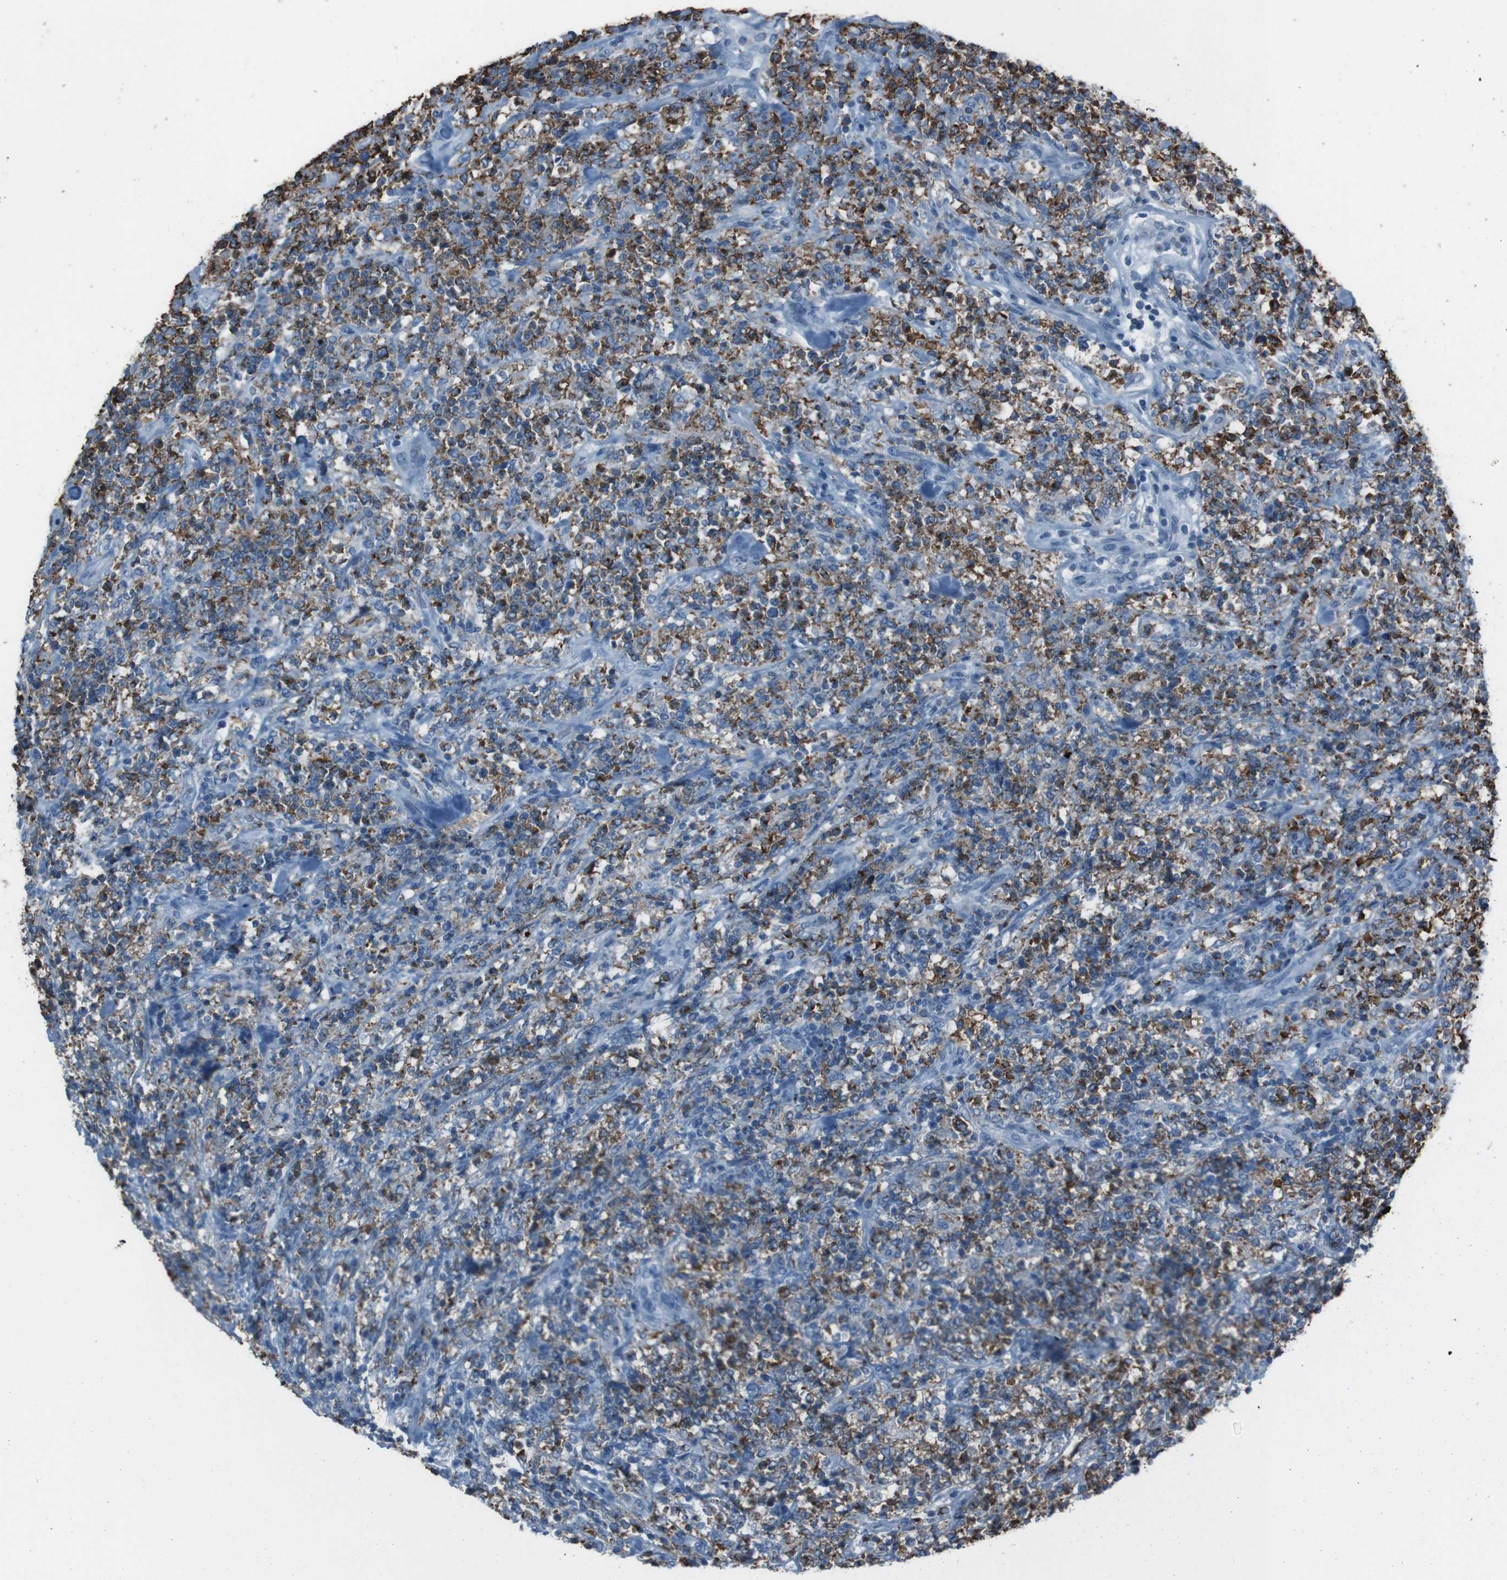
{"staining": {"intensity": "strong", "quantity": ">75%", "location": "cytoplasmic/membranous"}, "tissue": "lymphoma", "cell_type": "Tumor cells", "image_type": "cancer", "snomed": [{"axis": "morphology", "description": "Malignant lymphoma, non-Hodgkin's type, High grade"}, {"axis": "topography", "description": "Soft tissue"}], "caption": "The micrograph displays immunohistochemical staining of lymphoma. There is strong cytoplasmic/membranous expression is present in approximately >75% of tumor cells. (IHC, brightfield microscopy, high magnification).", "gene": "ST6GAL1", "patient": {"sex": "male", "age": 18}}